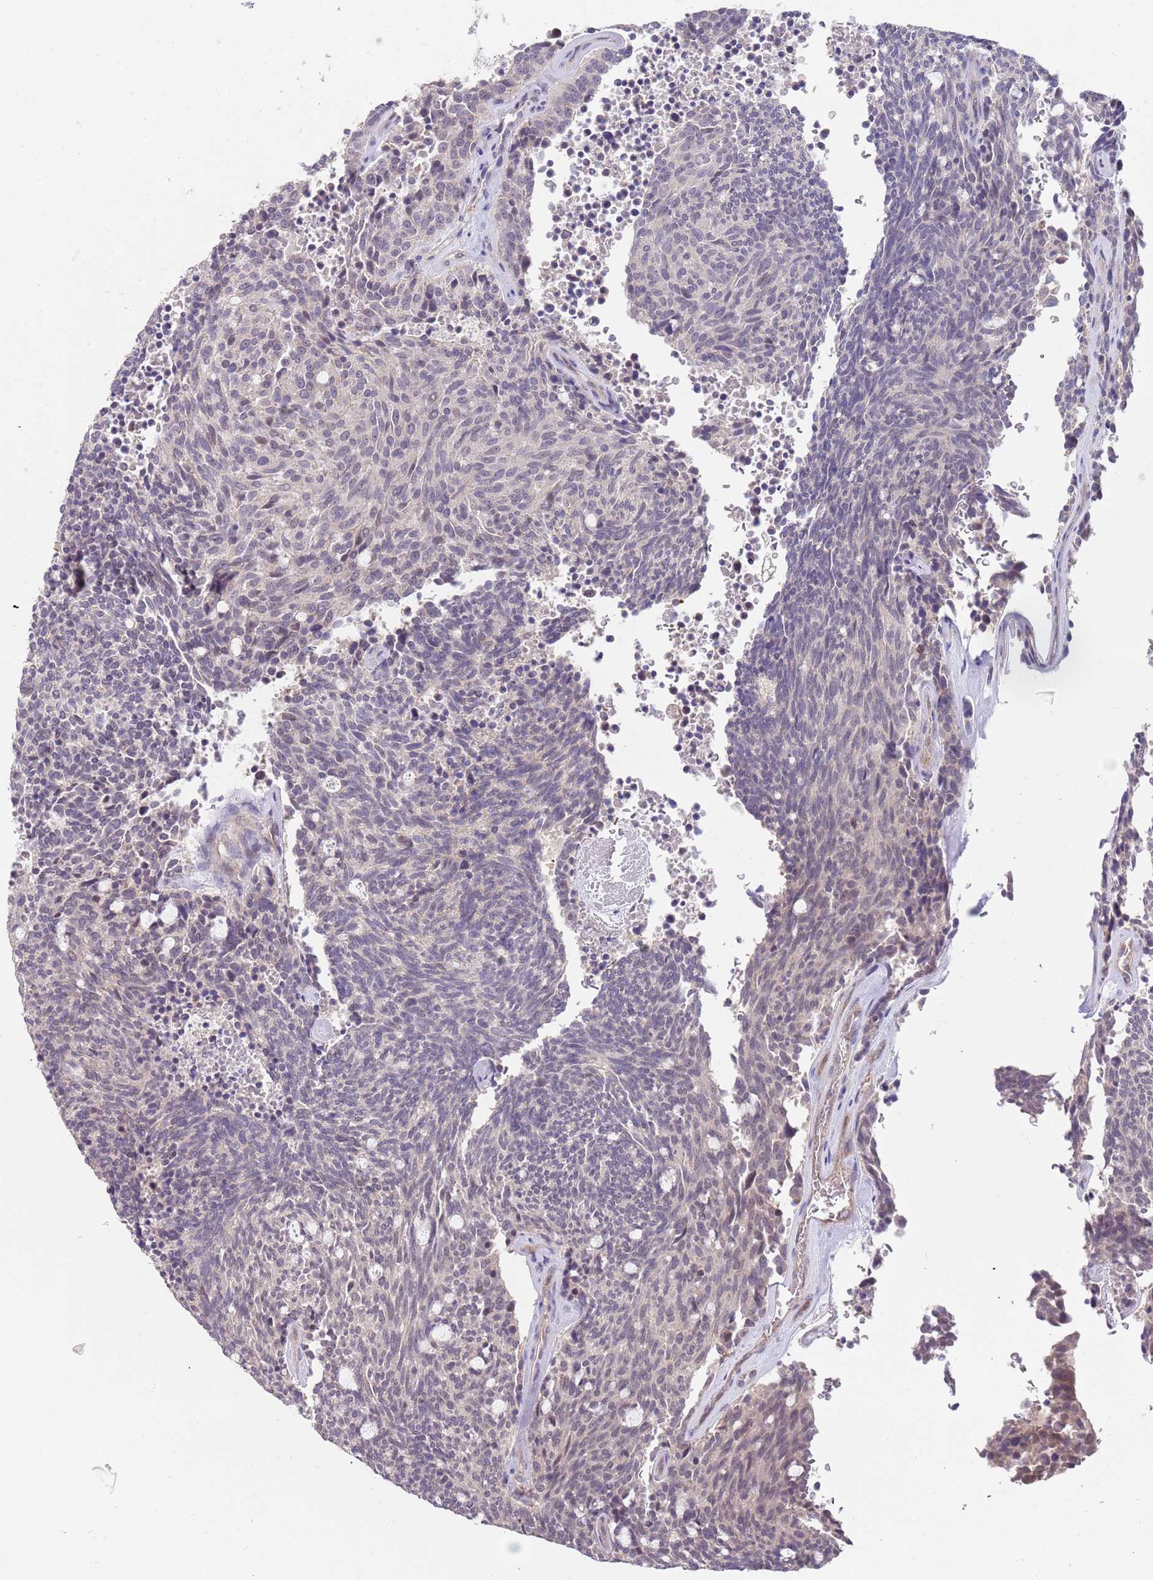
{"staining": {"intensity": "negative", "quantity": "none", "location": "none"}, "tissue": "carcinoid", "cell_type": "Tumor cells", "image_type": "cancer", "snomed": [{"axis": "morphology", "description": "Carcinoid, malignant, NOS"}, {"axis": "topography", "description": "Pancreas"}], "caption": "IHC image of human carcinoid stained for a protein (brown), which reveals no staining in tumor cells. (DAB (3,3'-diaminobenzidine) immunohistochemistry, high magnification).", "gene": "MEI1", "patient": {"sex": "female", "age": 54}}